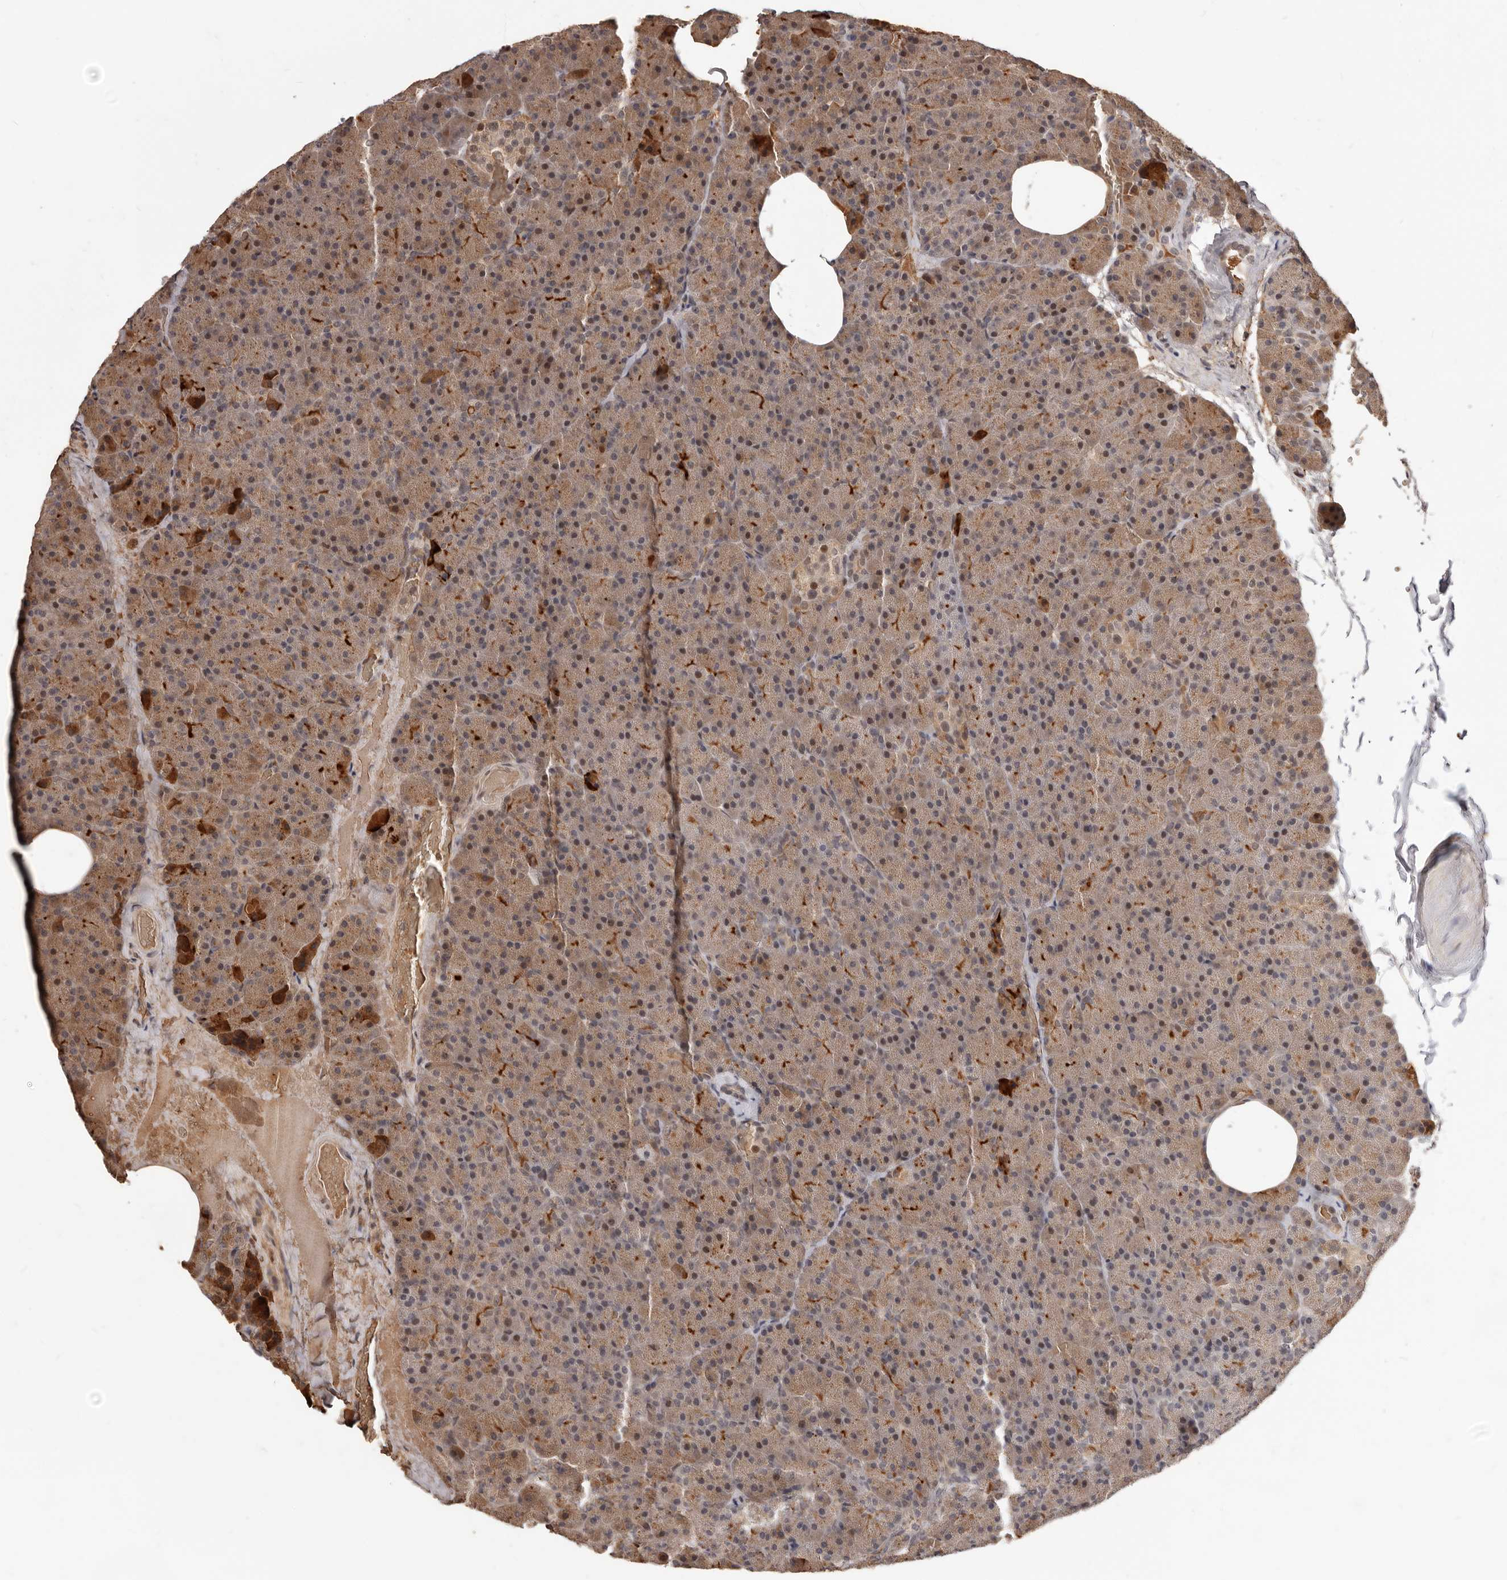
{"staining": {"intensity": "moderate", "quantity": ">75%", "location": "cytoplasmic/membranous,nuclear"}, "tissue": "pancreas", "cell_type": "Exocrine glandular cells", "image_type": "normal", "snomed": [{"axis": "morphology", "description": "Normal tissue, NOS"}, {"axis": "morphology", "description": "Carcinoid, malignant, NOS"}, {"axis": "topography", "description": "Pancreas"}], "caption": "Protein staining displays moderate cytoplasmic/membranous,nuclear positivity in about >75% of exocrine glandular cells in normal pancreas. The protein is shown in brown color, while the nuclei are stained blue.", "gene": "NCOA3", "patient": {"sex": "female", "age": 35}}